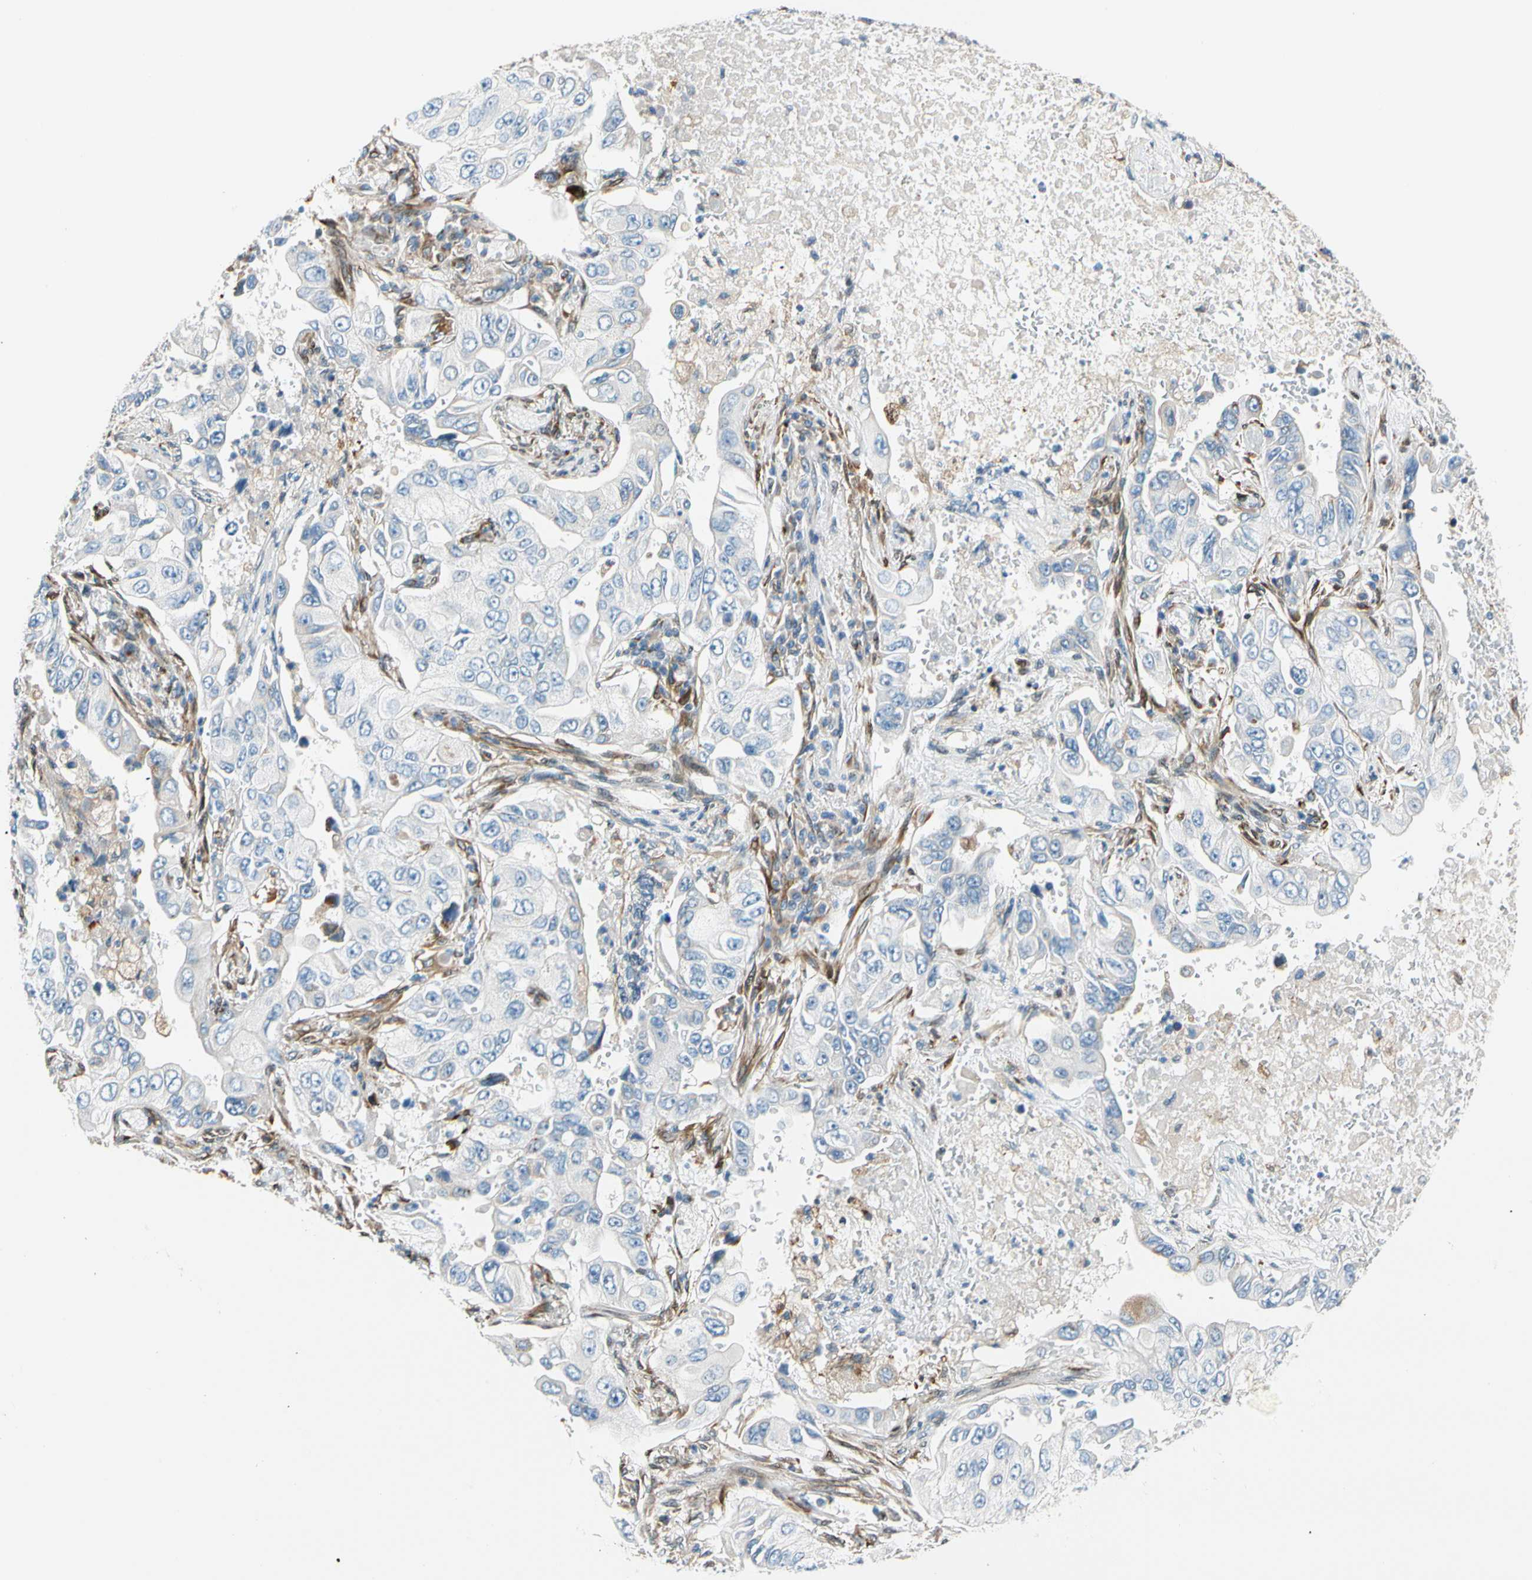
{"staining": {"intensity": "negative", "quantity": "none", "location": "none"}, "tissue": "lung cancer", "cell_type": "Tumor cells", "image_type": "cancer", "snomed": [{"axis": "morphology", "description": "Adenocarcinoma, NOS"}, {"axis": "topography", "description": "Lung"}], "caption": "This is an immunohistochemistry (IHC) image of human lung cancer (adenocarcinoma). There is no staining in tumor cells.", "gene": "NUCB1", "patient": {"sex": "male", "age": 84}}